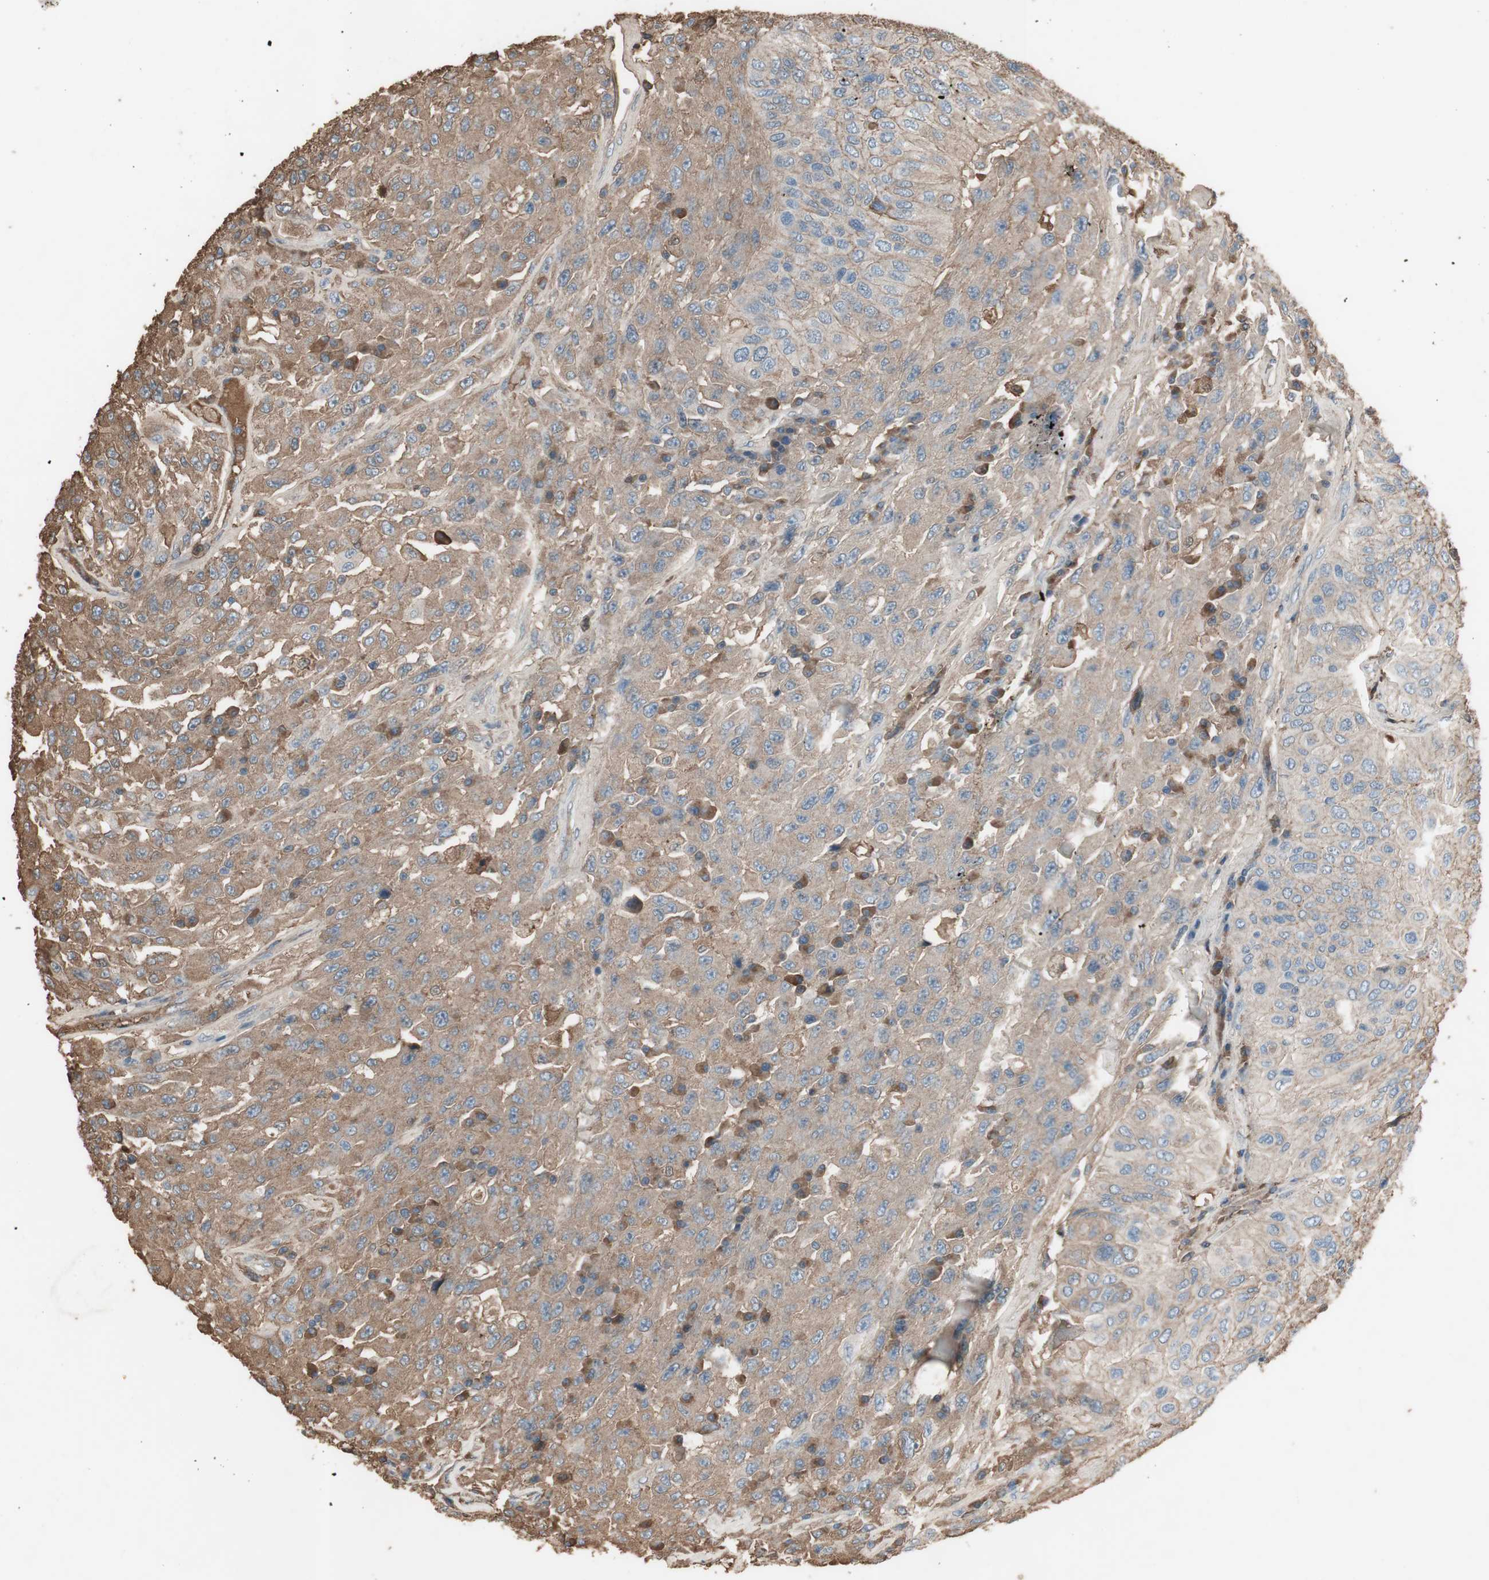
{"staining": {"intensity": "moderate", "quantity": "25%-75%", "location": "cytoplasmic/membranous"}, "tissue": "urothelial cancer", "cell_type": "Tumor cells", "image_type": "cancer", "snomed": [{"axis": "morphology", "description": "Urothelial carcinoma, High grade"}, {"axis": "topography", "description": "Urinary bladder"}], "caption": "Immunohistochemical staining of human high-grade urothelial carcinoma shows medium levels of moderate cytoplasmic/membranous protein staining in approximately 25%-75% of tumor cells. (DAB IHC with brightfield microscopy, high magnification).", "gene": "MMP14", "patient": {"sex": "male", "age": 66}}